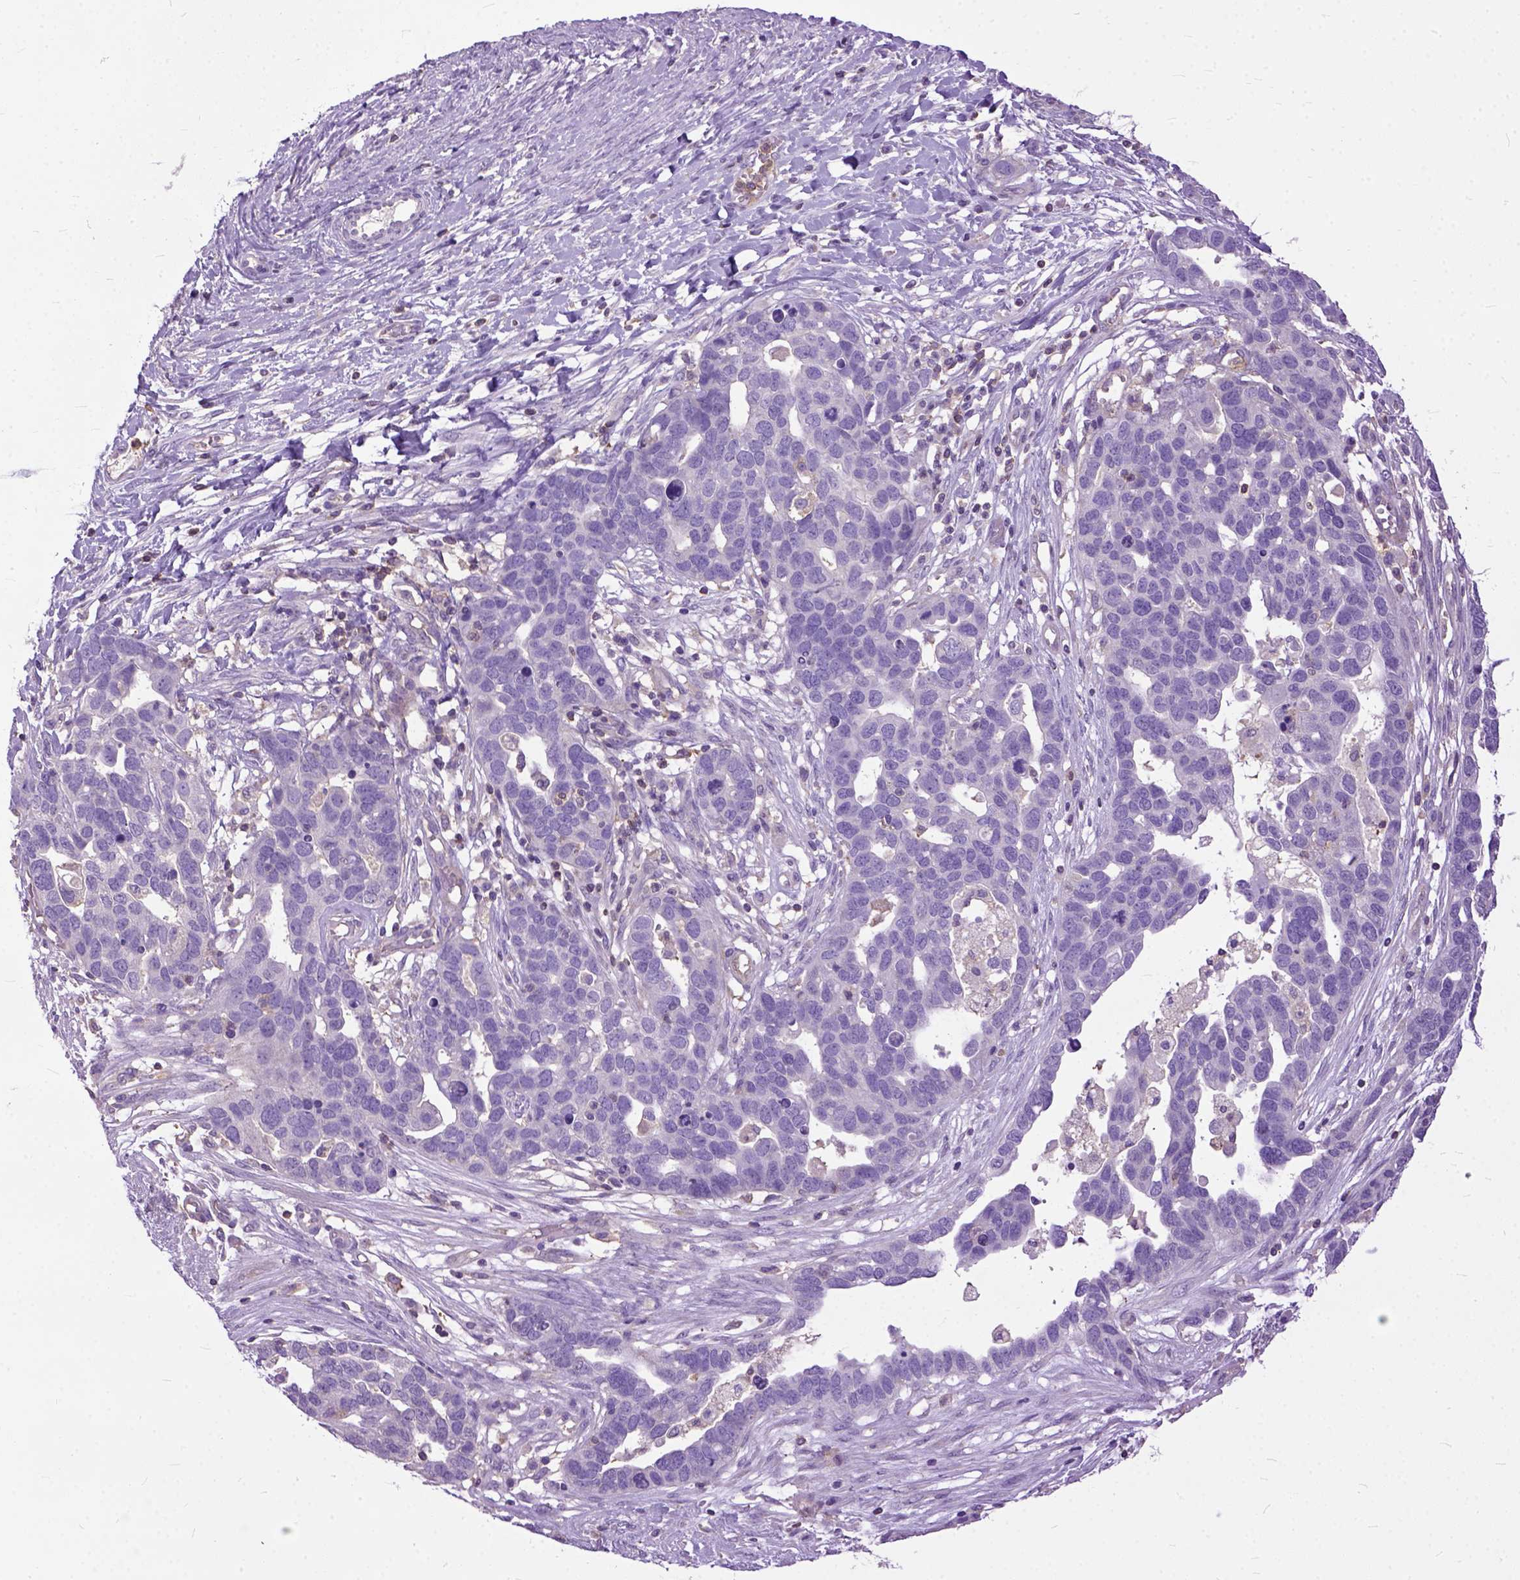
{"staining": {"intensity": "negative", "quantity": "none", "location": "none"}, "tissue": "ovarian cancer", "cell_type": "Tumor cells", "image_type": "cancer", "snomed": [{"axis": "morphology", "description": "Cystadenocarcinoma, serous, NOS"}, {"axis": "topography", "description": "Ovary"}], "caption": "This is an immunohistochemistry (IHC) histopathology image of ovarian cancer. There is no positivity in tumor cells.", "gene": "NAMPT", "patient": {"sex": "female", "age": 54}}